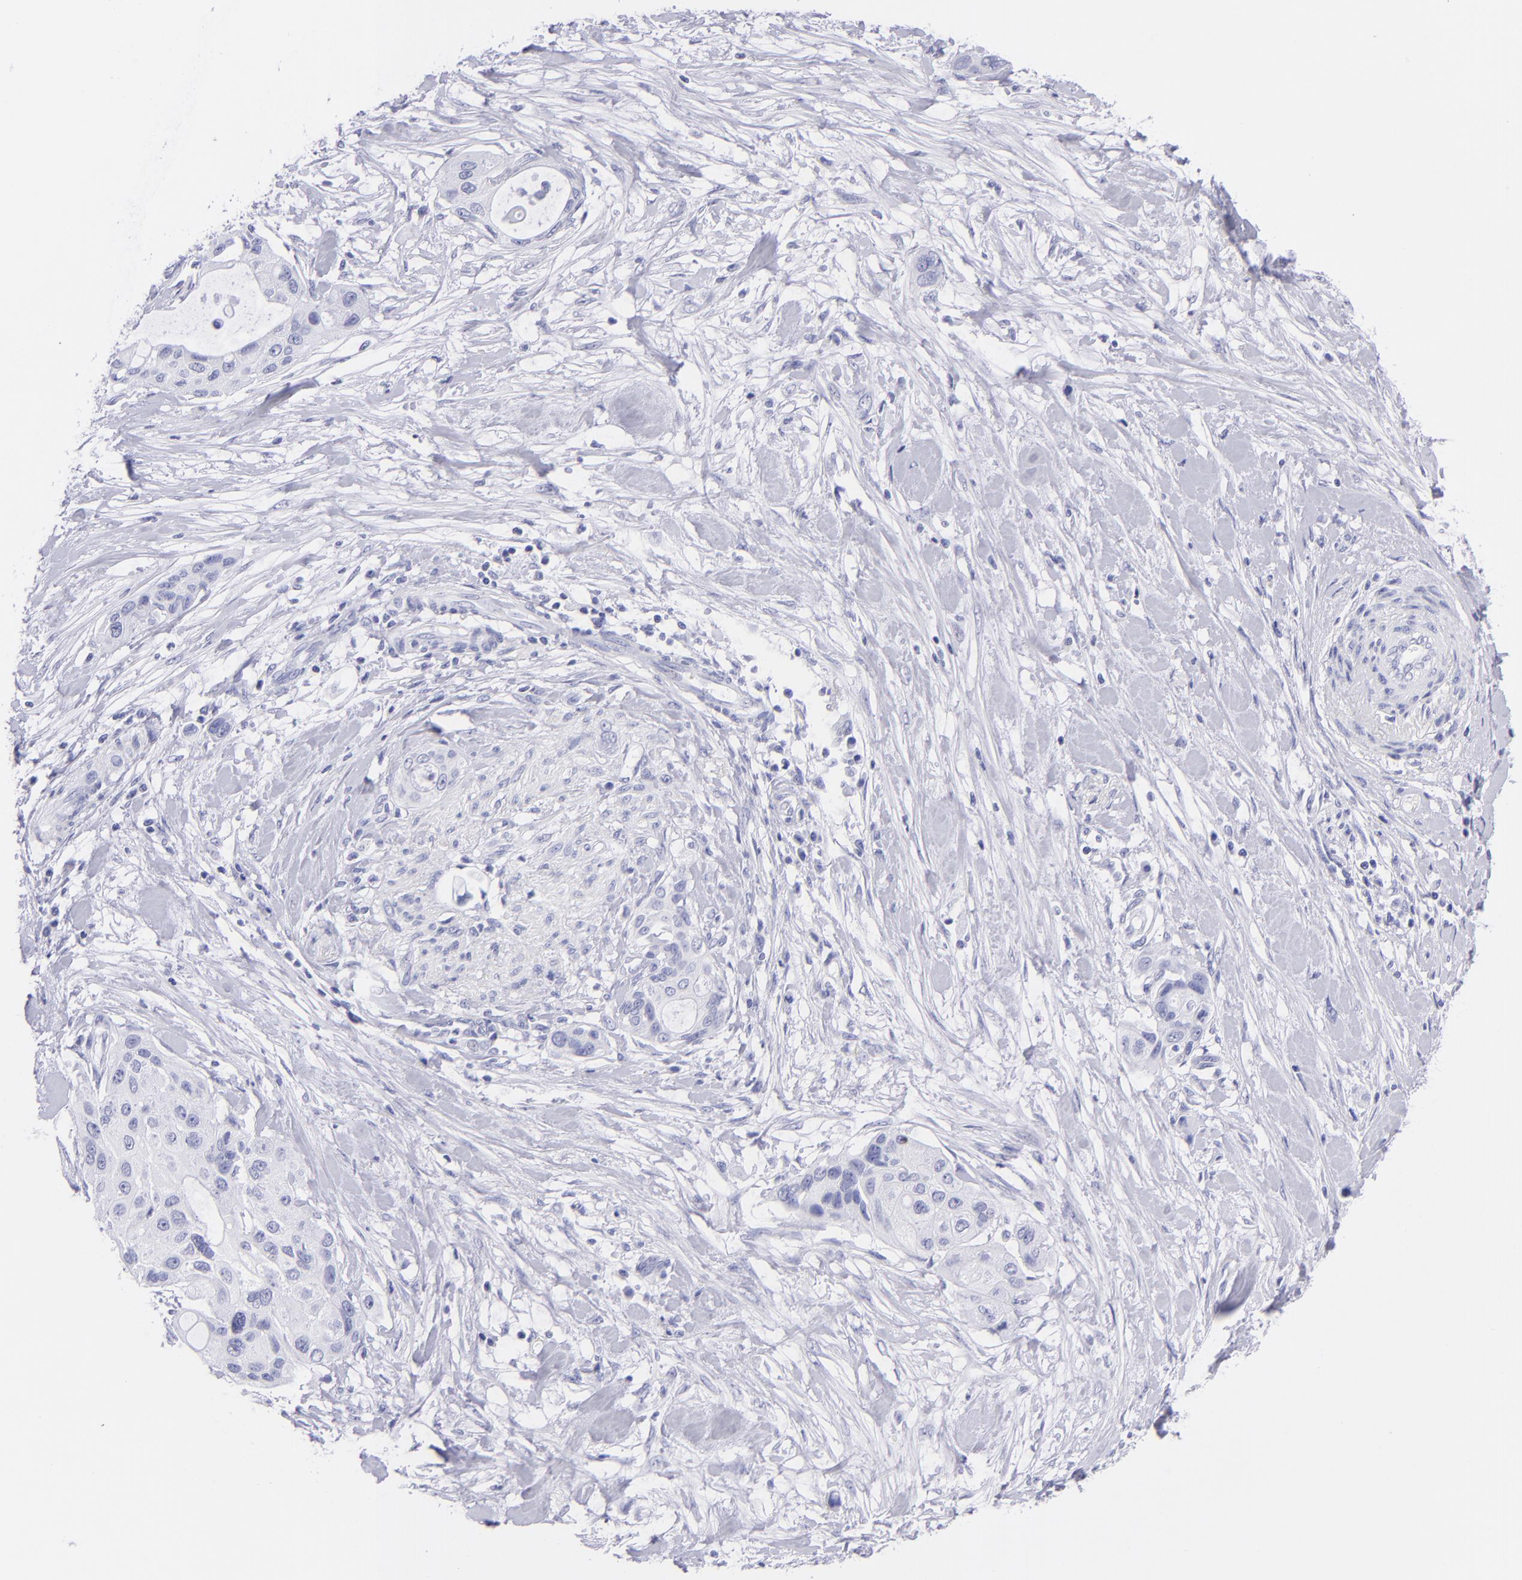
{"staining": {"intensity": "negative", "quantity": "none", "location": "none"}, "tissue": "pancreatic cancer", "cell_type": "Tumor cells", "image_type": "cancer", "snomed": [{"axis": "morphology", "description": "Adenocarcinoma, NOS"}, {"axis": "topography", "description": "Pancreas"}], "caption": "Tumor cells are negative for brown protein staining in pancreatic cancer.", "gene": "CNP", "patient": {"sex": "female", "age": 60}}